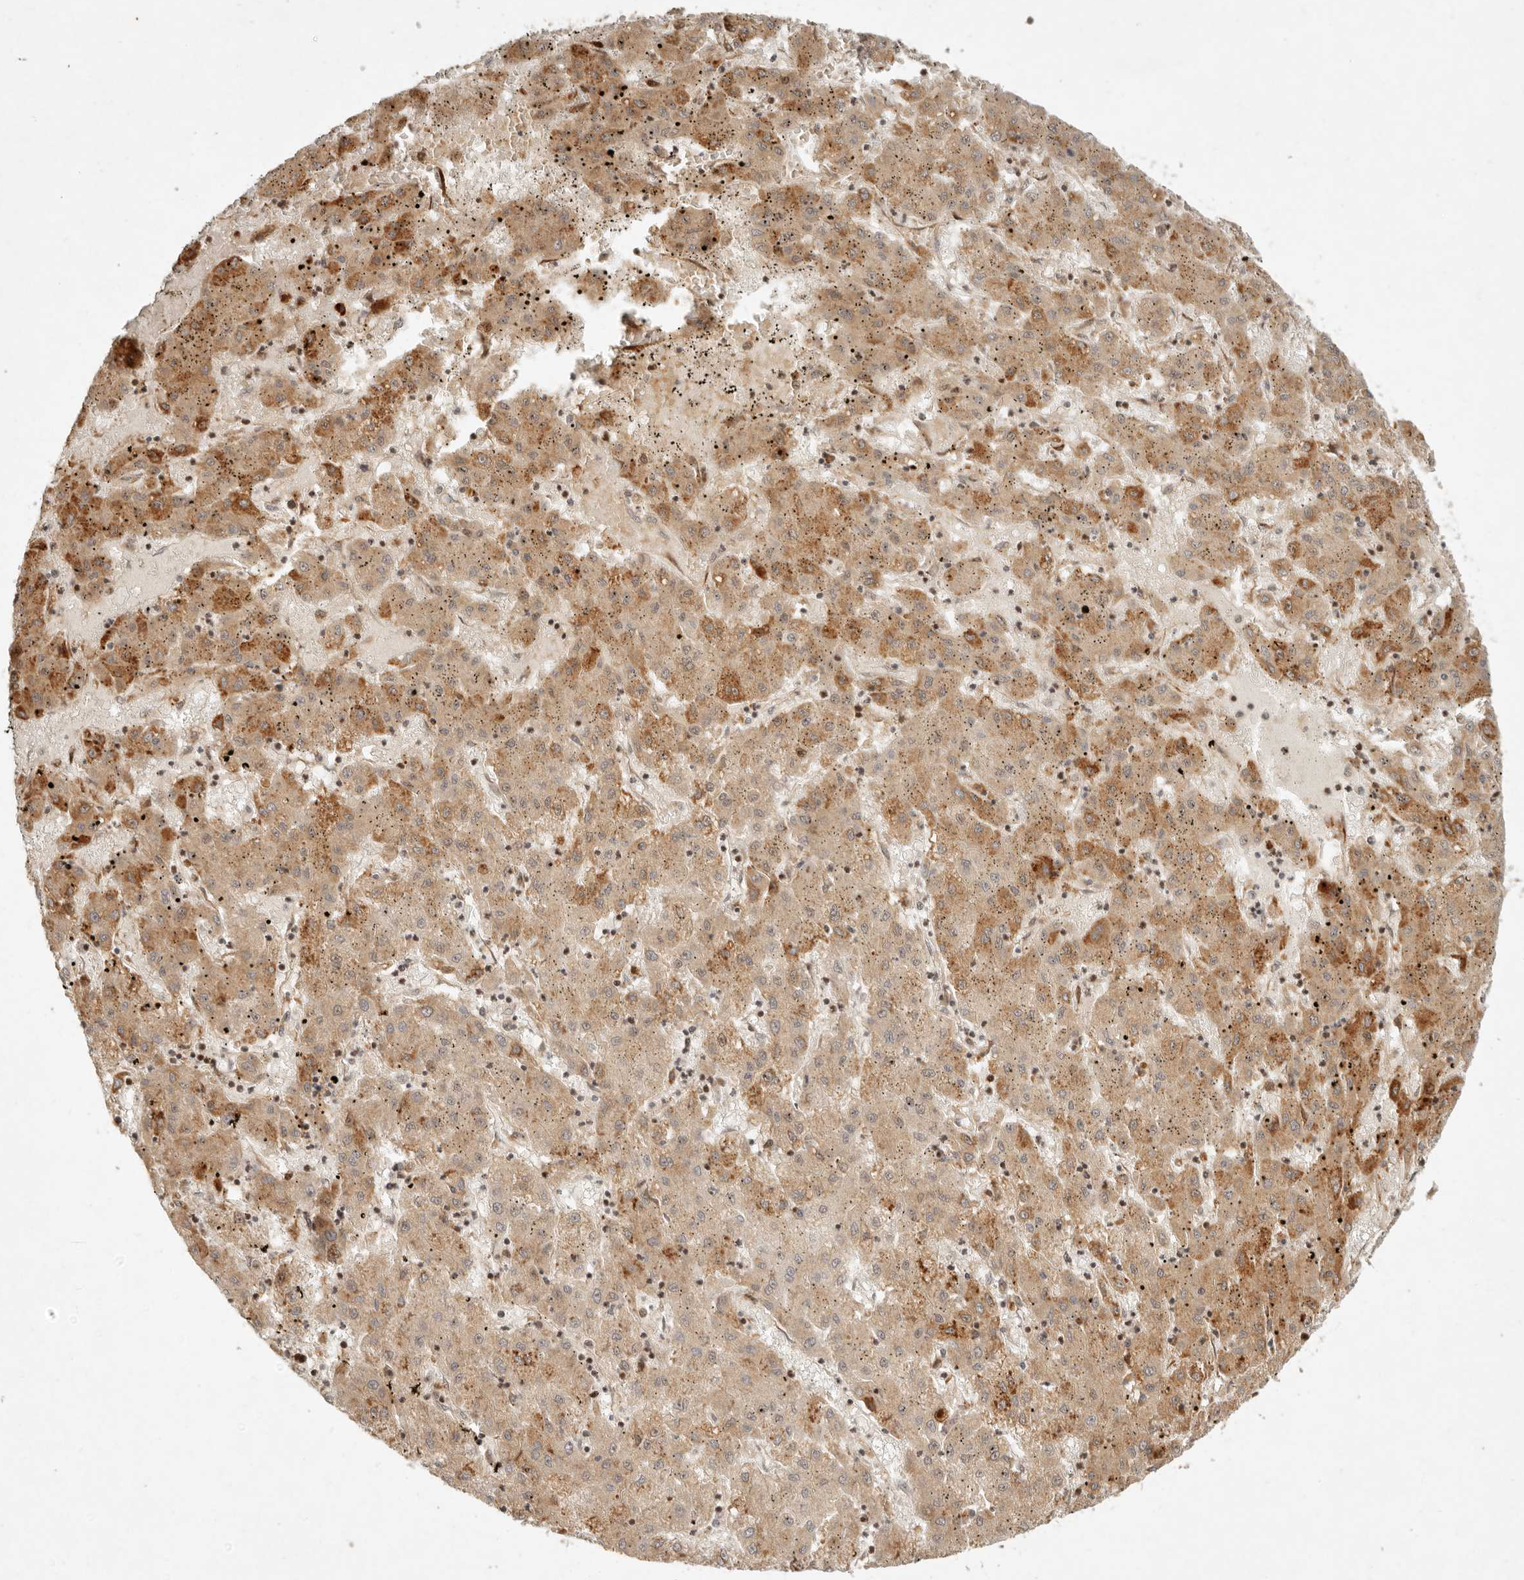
{"staining": {"intensity": "moderate", "quantity": ">75%", "location": "cytoplasmic/membranous"}, "tissue": "liver cancer", "cell_type": "Tumor cells", "image_type": "cancer", "snomed": [{"axis": "morphology", "description": "Carcinoma, Hepatocellular, NOS"}, {"axis": "topography", "description": "Liver"}], "caption": "This is a micrograph of immunohistochemistry (IHC) staining of liver cancer (hepatocellular carcinoma), which shows moderate staining in the cytoplasmic/membranous of tumor cells.", "gene": "KLHL38", "patient": {"sex": "male", "age": 72}}